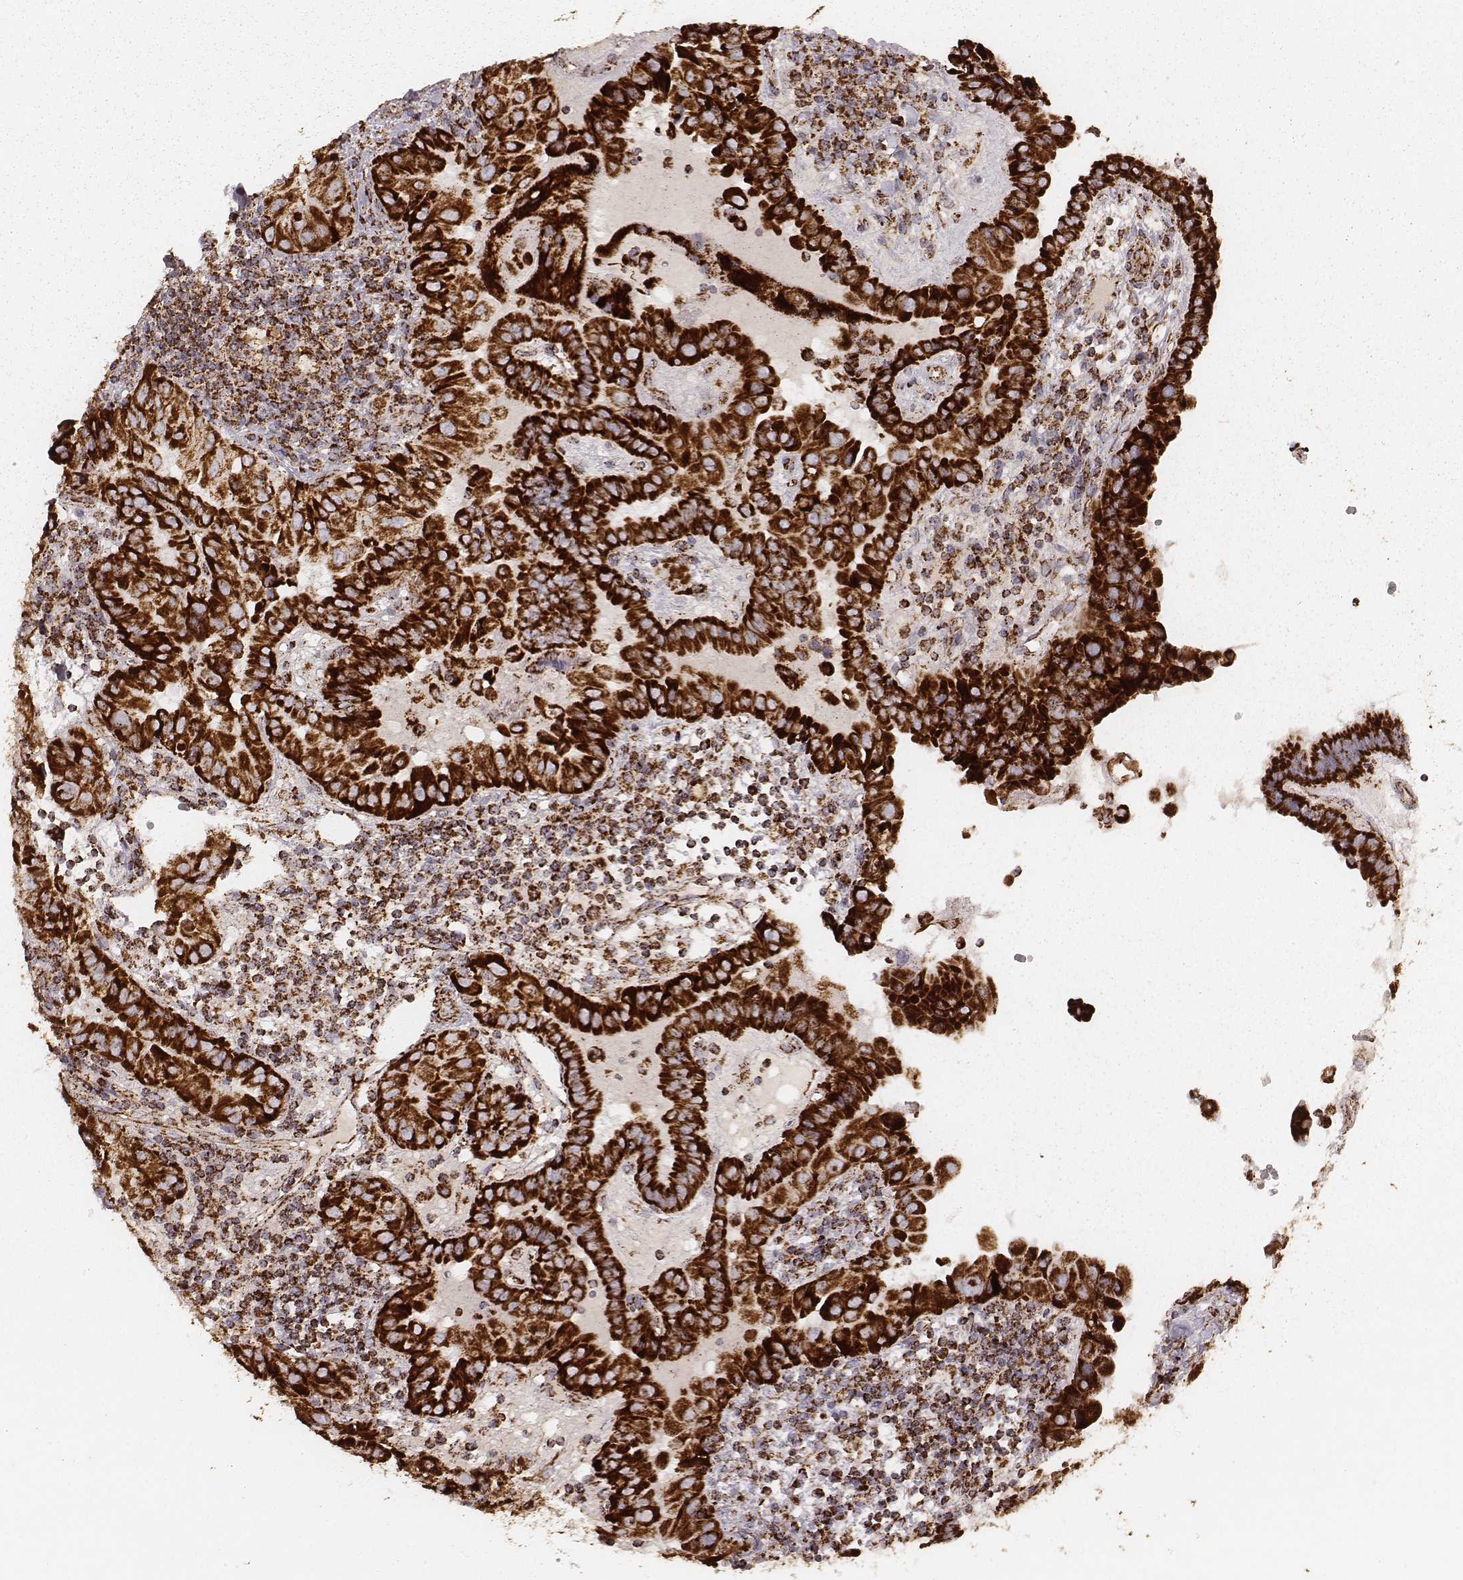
{"staining": {"intensity": "strong", "quantity": ">75%", "location": "cytoplasmic/membranous"}, "tissue": "thyroid cancer", "cell_type": "Tumor cells", "image_type": "cancer", "snomed": [{"axis": "morphology", "description": "Papillary adenocarcinoma, NOS"}, {"axis": "topography", "description": "Thyroid gland"}], "caption": "Immunohistochemistry micrograph of neoplastic tissue: human thyroid papillary adenocarcinoma stained using immunohistochemistry exhibits high levels of strong protein expression localized specifically in the cytoplasmic/membranous of tumor cells, appearing as a cytoplasmic/membranous brown color.", "gene": "CS", "patient": {"sex": "female", "age": 37}}